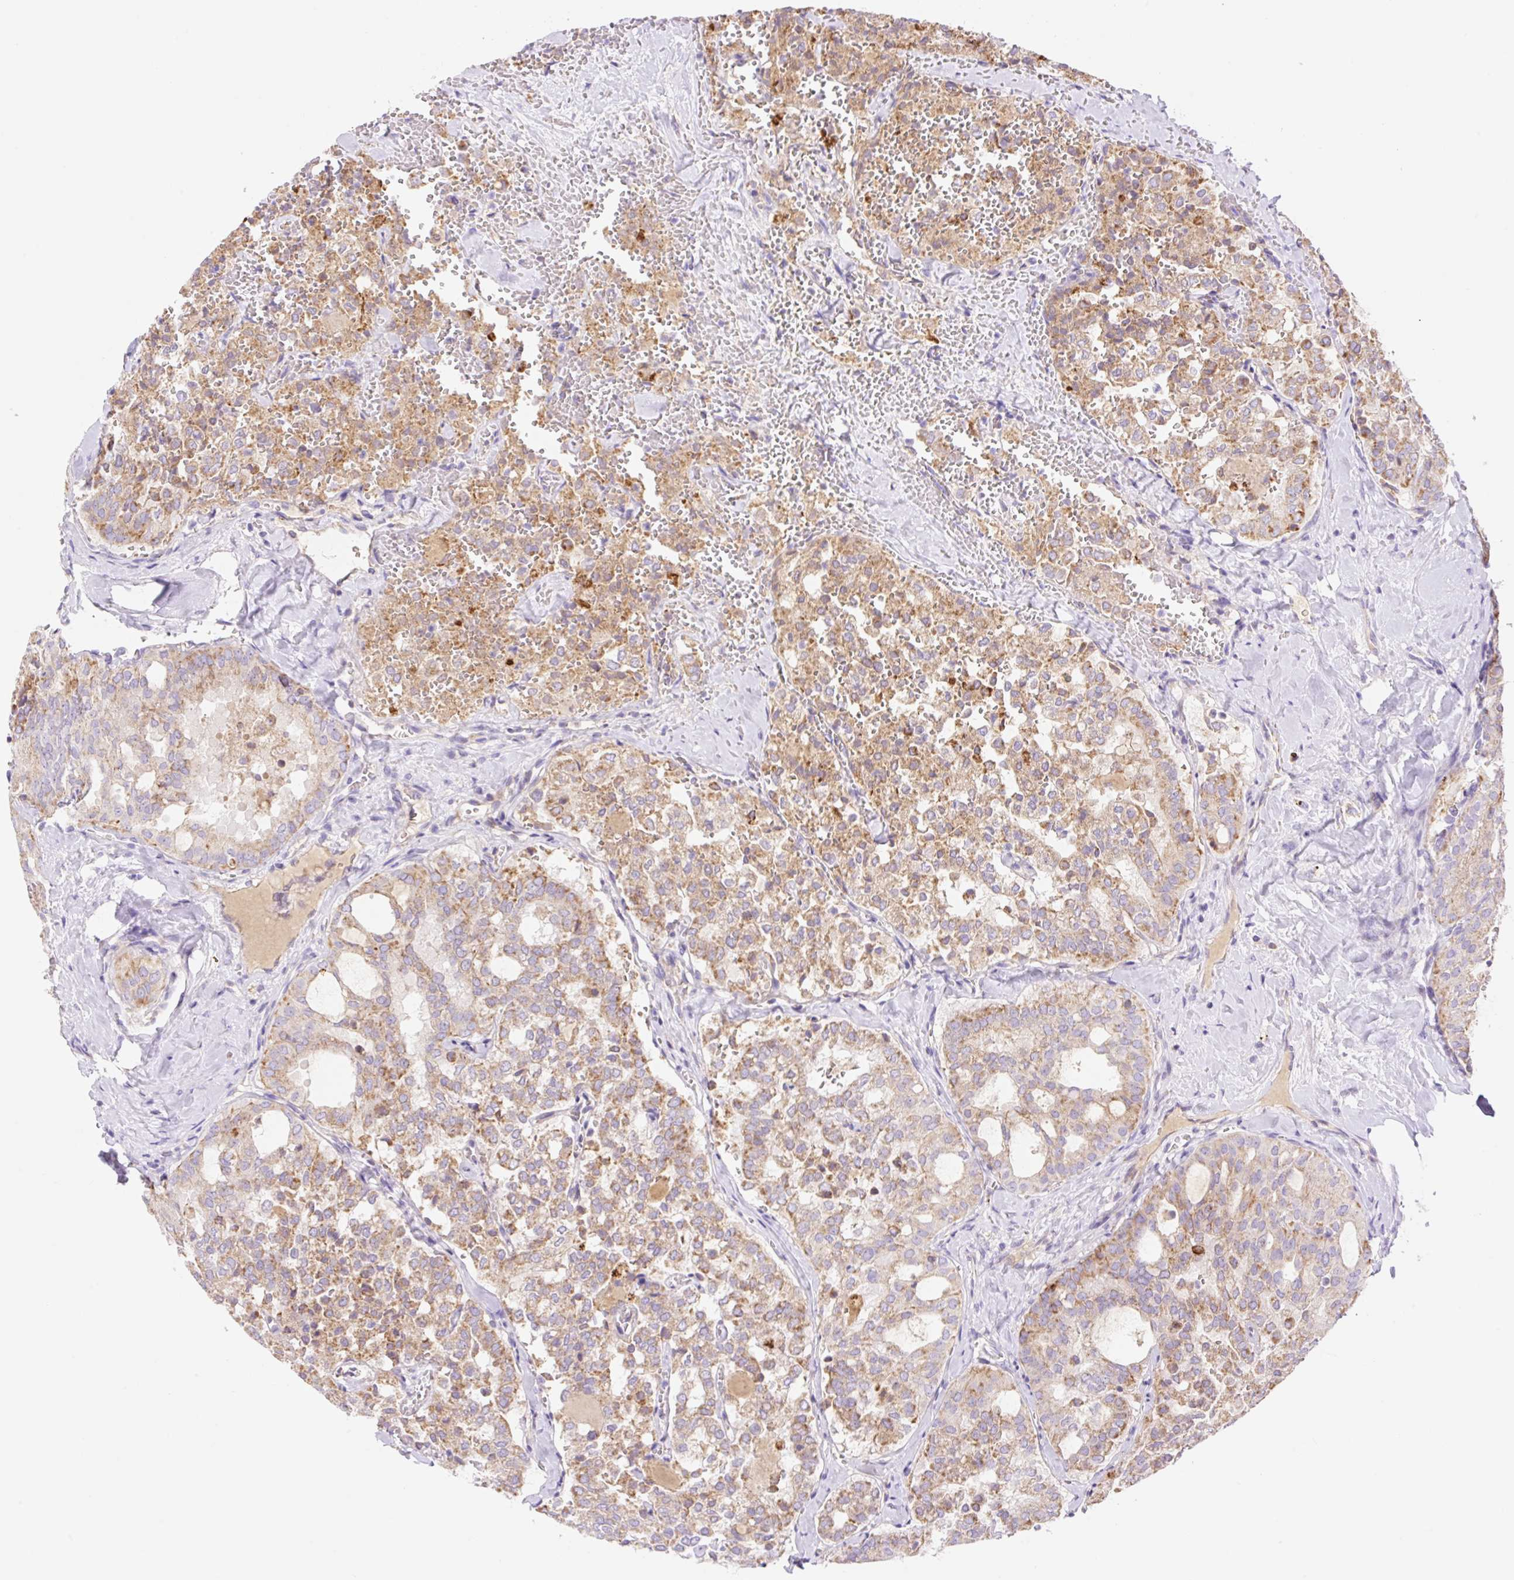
{"staining": {"intensity": "moderate", "quantity": ">75%", "location": "cytoplasmic/membranous"}, "tissue": "thyroid cancer", "cell_type": "Tumor cells", "image_type": "cancer", "snomed": [{"axis": "morphology", "description": "Follicular adenoma carcinoma, NOS"}, {"axis": "topography", "description": "Thyroid gland"}], "caption": "Human thyroid follicular adenoma carcinoma stained with a brown dye displays moderate cytoplasmic/membranous positive positivity in approximately >75% of tumor cells.", "gene": "ETNK2", "patient": {"sex": "male", "age": 75}}